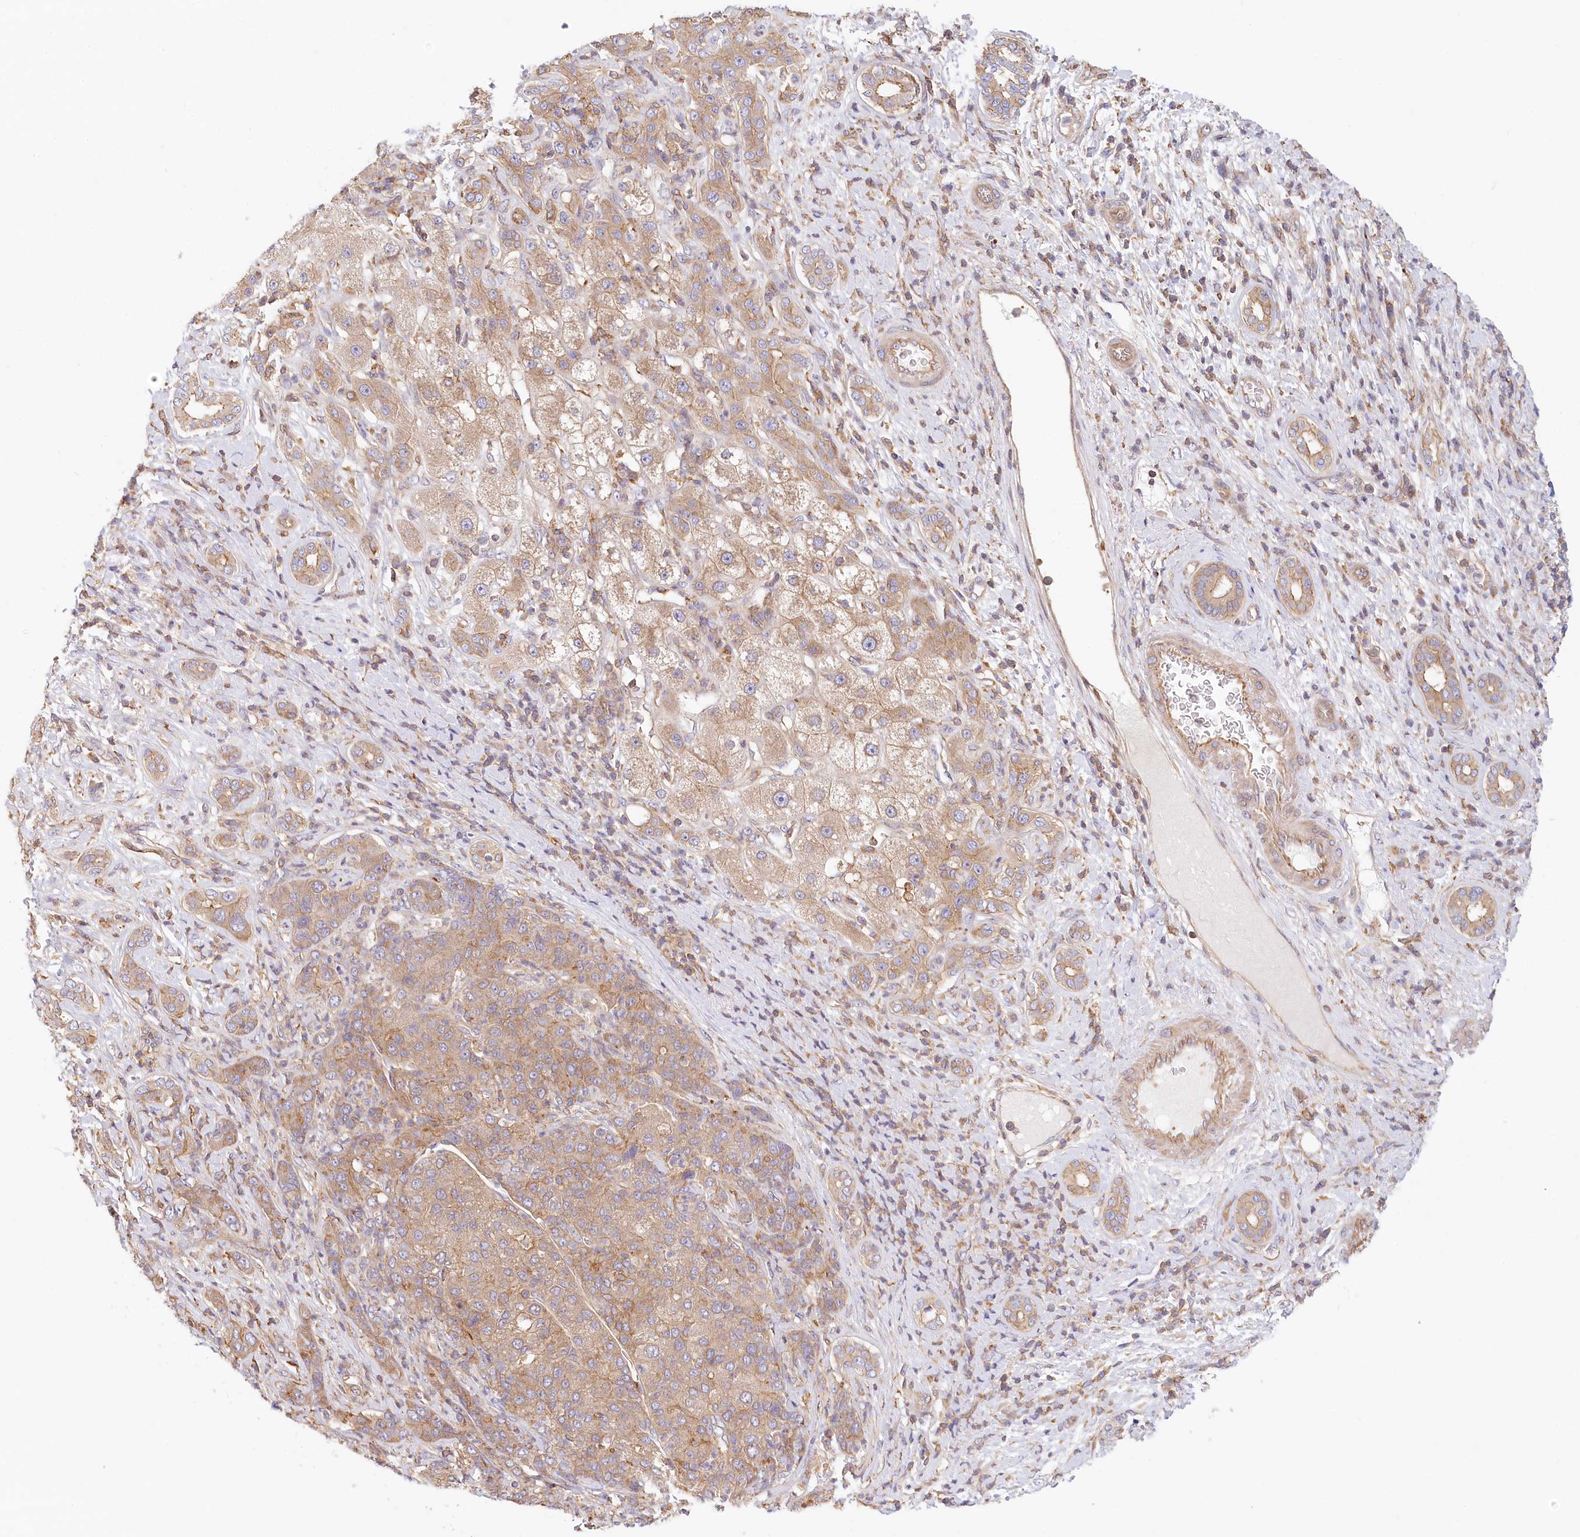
{"staining": {"intensity": "moderate", "quantity": "25%-75%", "location": "cytoplasmic/membranous"}, "tissue": "liver cancer", "cell_type": "Tumor cells", "image_type": "cancer", "snomed": [{"axis": "morphology", "description": "Carcinoma, Hepatocellular, NOS"}, {"axis": "topography", "description": "Liver"}], "caption": "The histopathology image demonstrates staining of liver cancer (hepatocellular carcinoma), revealing moderate cytoplasmic/membranous protein positivity (brown color) within tumor cells.", "gene": "UMPS", "patient": {"sex": "male", "age": 65}}